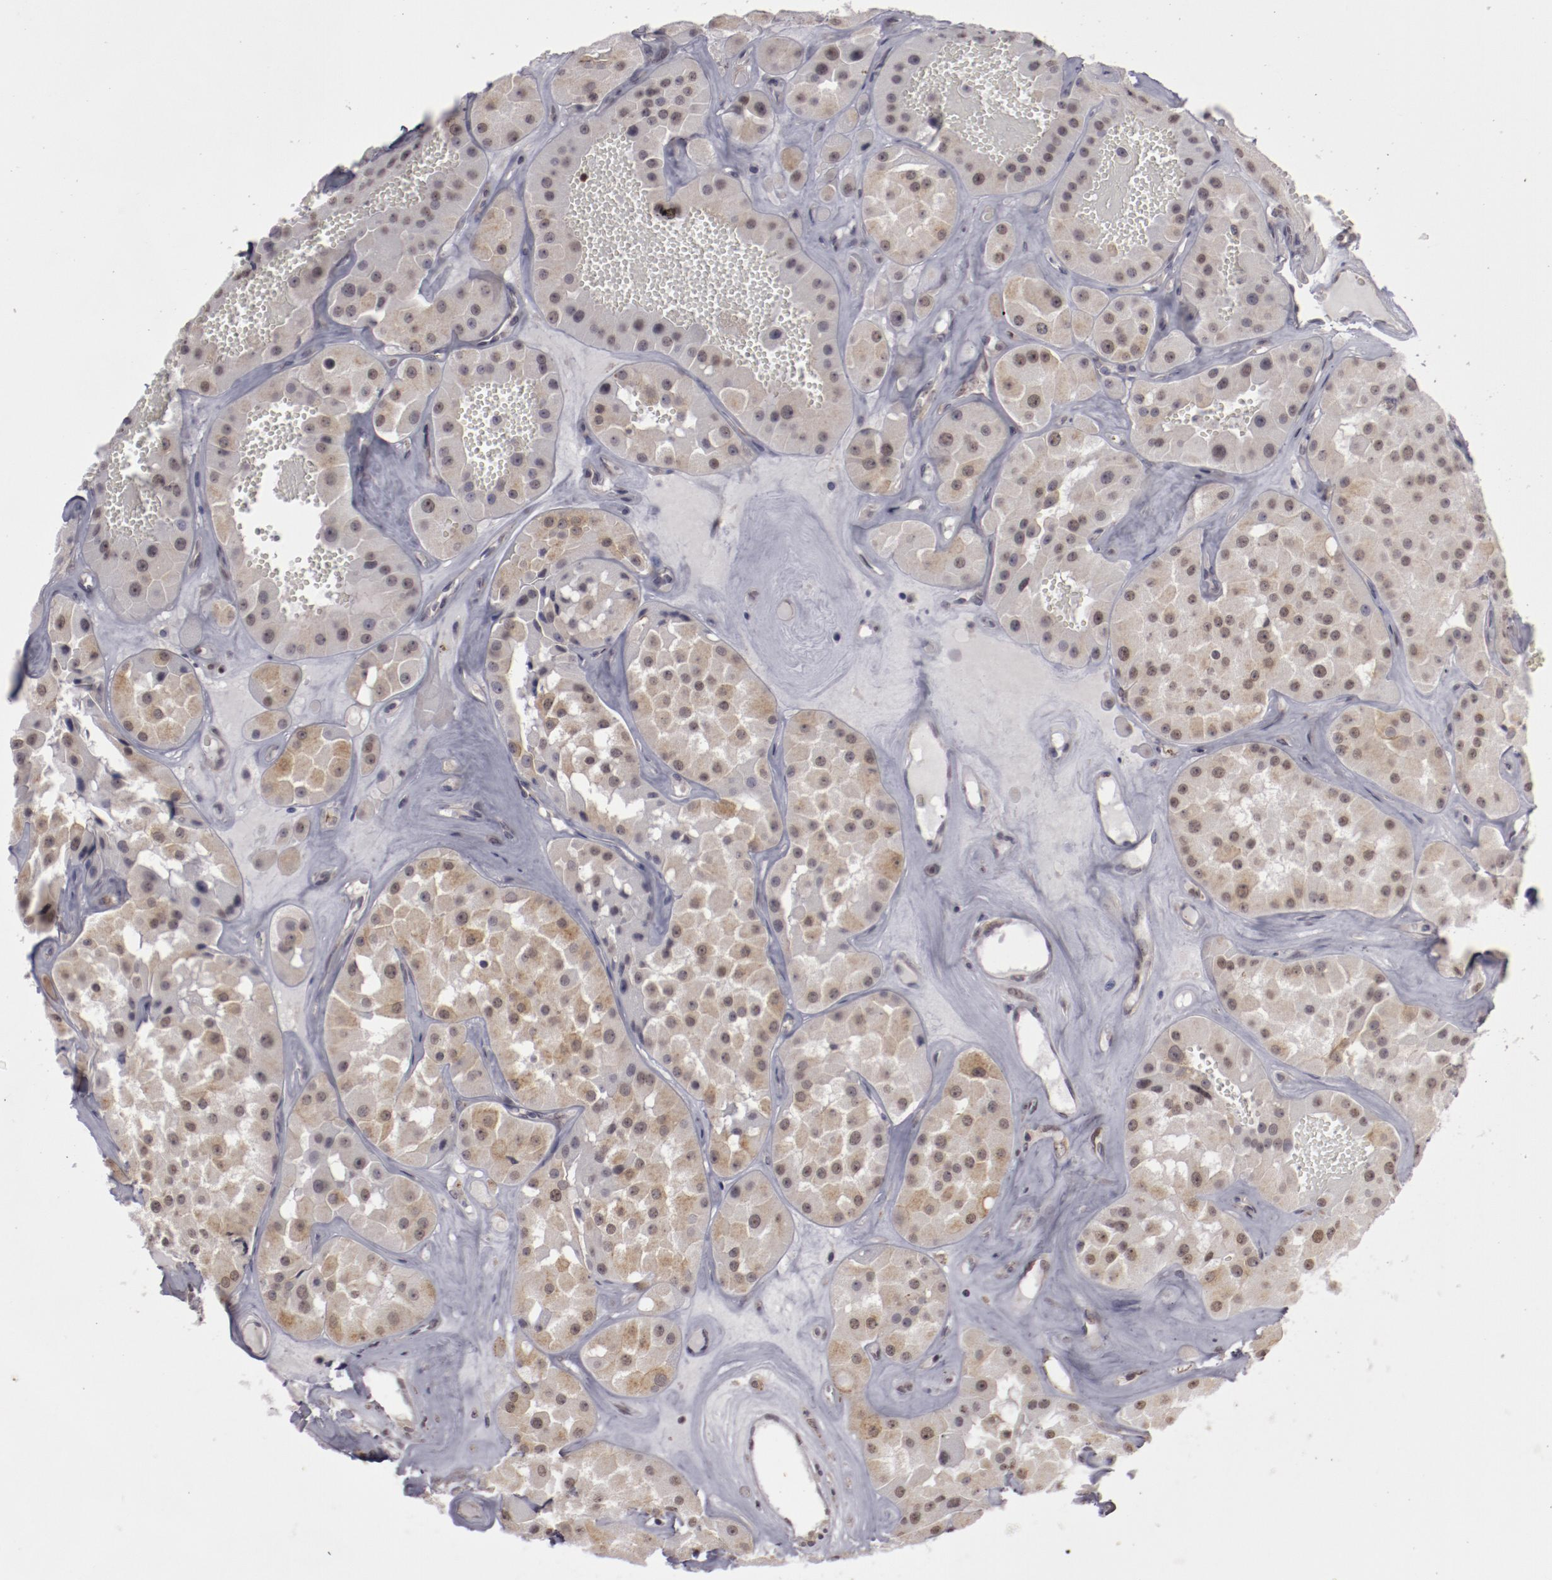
{"staining": {"intensity": "negative", "quantity": "none", "location": "none"}, "tissue": "renal cancer", "cell_type": "Tumor cells", "image_type": "cancer", "snomed": [{"axis": "morphology", "description": "Adenocarcinoma, uncertain malignant potential"}, {"axis": "topography", "description": "Kidney"}], "caption": "Image shows no protein positivity in tumor cells of renal cancer (adenocarcinoma,  uncertain malignant potential) tissue.", "gene": "LEF1", "patient": {"sex": "male", "age": 63}}